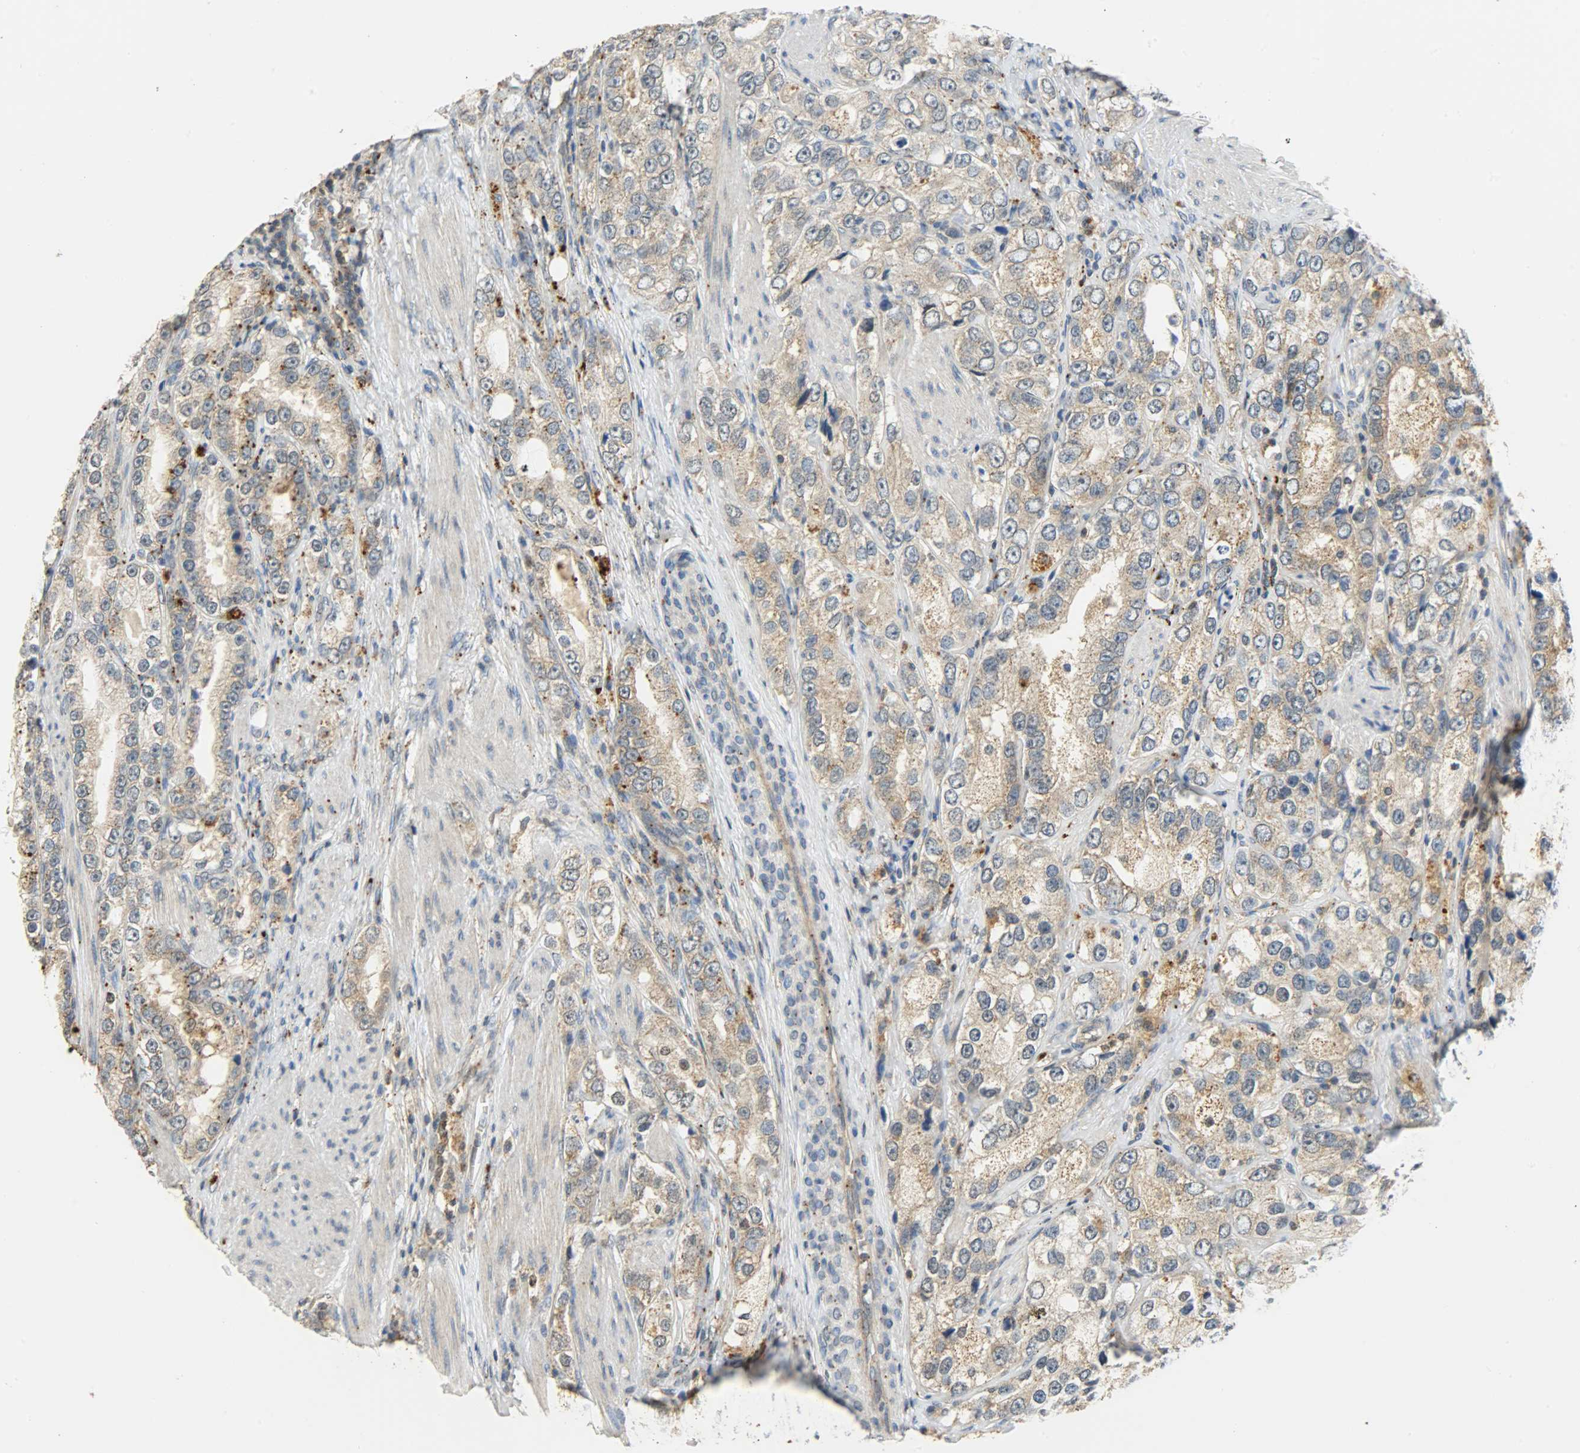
{"staining": {"intensity": "weak", "quantity": ">75%", "location": "cytoplasmic/membranous"}, "tissue": "prostate cancer", "cell_type": "Tumor cells", "image_type": "cancer", "snomed": [{"axis": "morphology", "description": "Adenocarcinoma, High grade"}, {"axis": "topography", "description": "Prostate"}], "caption": "There is low levels of weak cytoplasmic/membranous expression in tumor cells of prostate cancer (high-grade adenocarcinoma), as demonstrated by immunohistochemical staining (brown color).", "gene": "GIT2", "patient": {"sex": "male", "age": 63}}